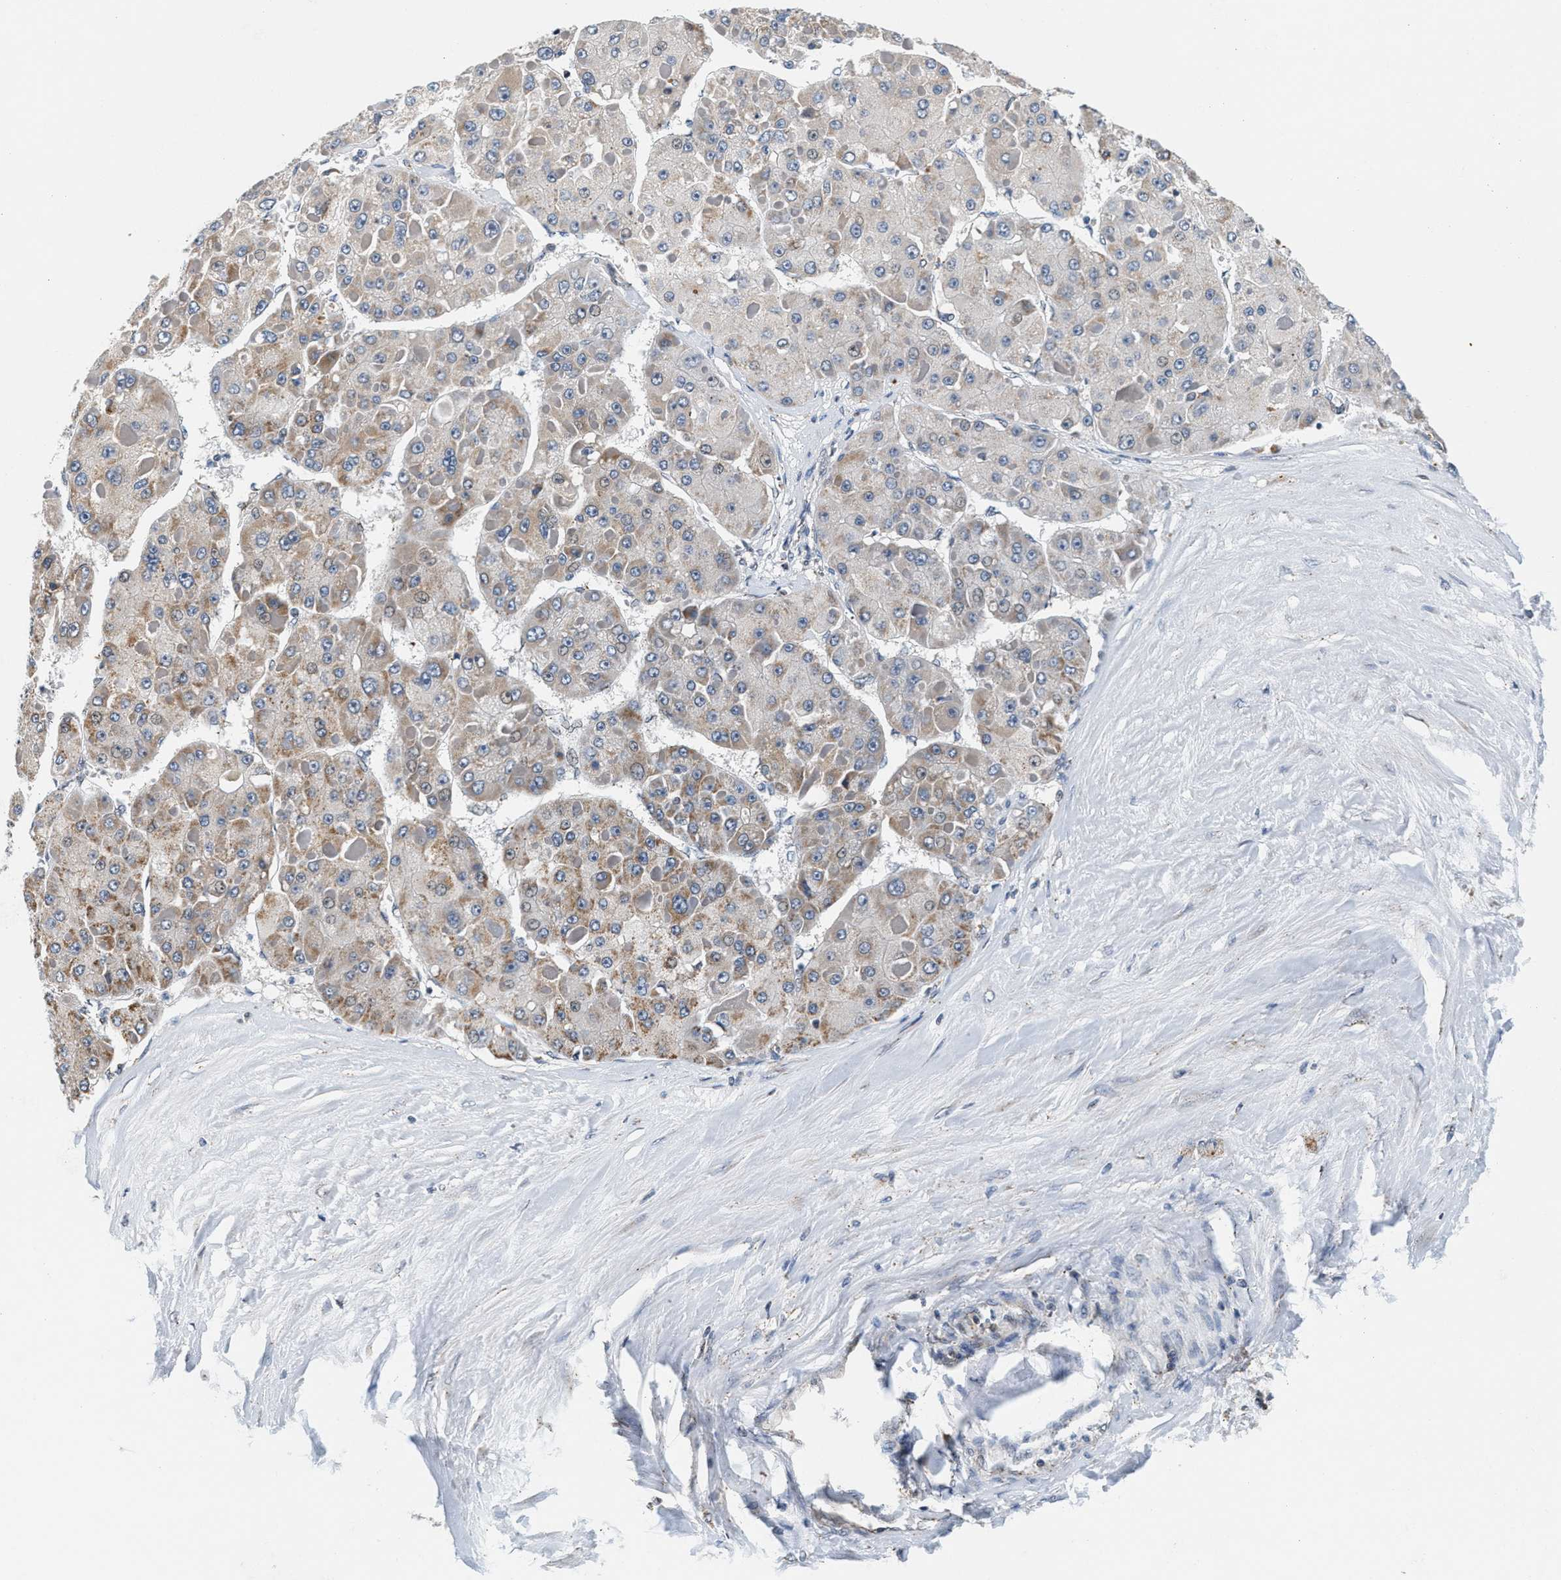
{"staining": {"intensity": "weak", "quantity": ">75%", "location": "cytoplasmic/membranous"}, "tissue": "liver cancer", "cell_type": "Tumor cells", "image_type": "cancer", "snomed": [{"axis": "morphology", "description": "Carcinoma, Hepatocellular, NOS"}, {"axis": "topography", "description": "Liver"}], "caption": "About >75% of tumor cells in liver cancer reveal weak cytoplasmic/membranous protein staining as visualized by brown immunohistochemical staining.", "gene": "KCNMB2", "patient": {"sex": "female", "age": 73}}